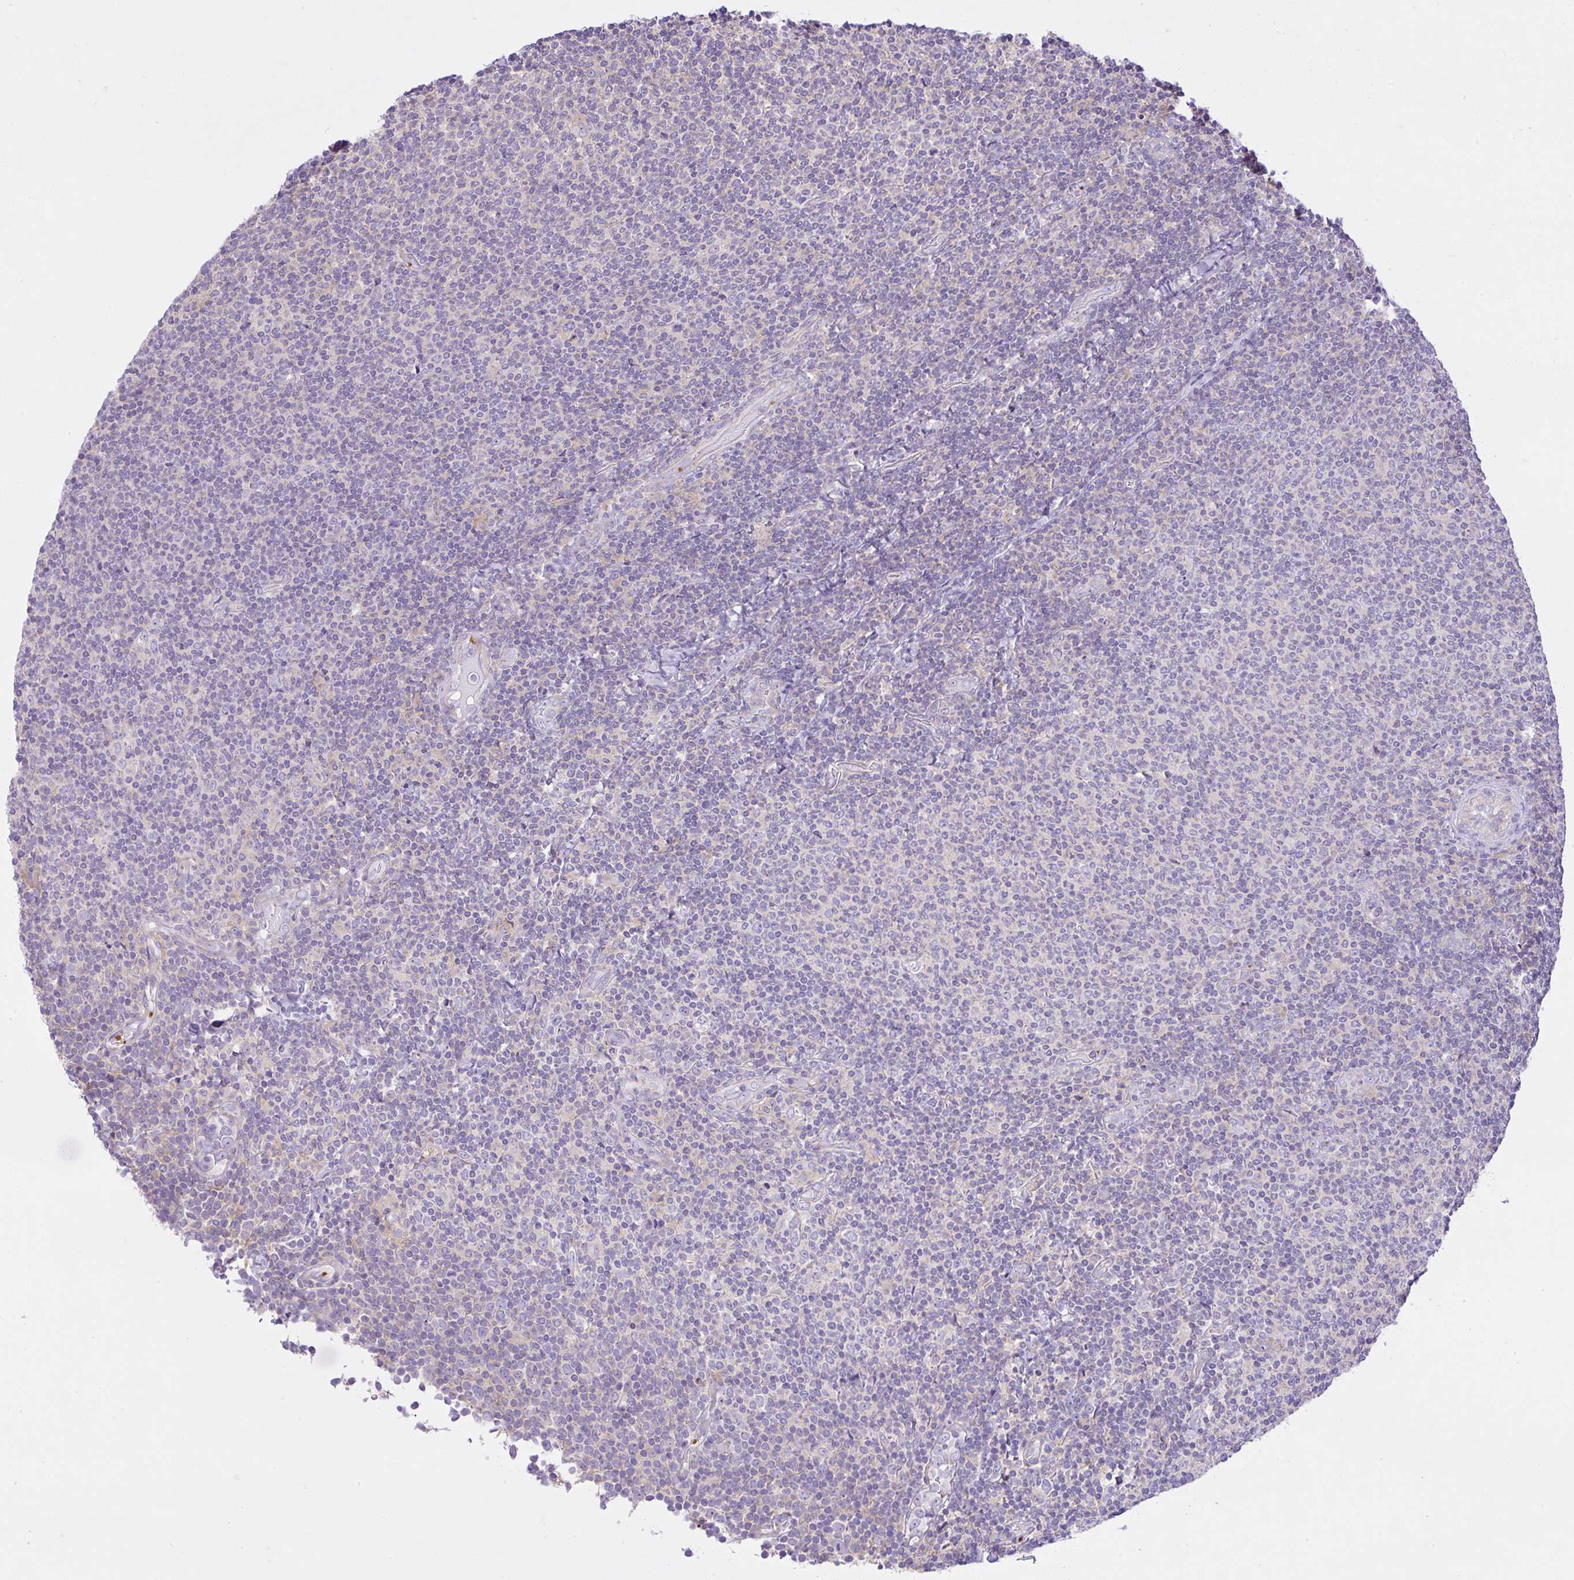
{"staining": {"intensity": "negative", "quantity": "none", "location": "none"}, "tissue": "lymphoma", "cell_type": "Tumor cells", "image_type": "cancer", "snomed": [{"axis": "morphology", "description": "Malignant lymphoma, non-Hodgkin's type, Low grade"}, {"axis": "topography", "description": "Lymph node"}], "caption": "Tumor cells are negative for protein expression in human low-grade malignant lymphoma, non-Hodgkin's type.", "gene": "CCDC142", "patient": {"sex": "male", "age": 52}}